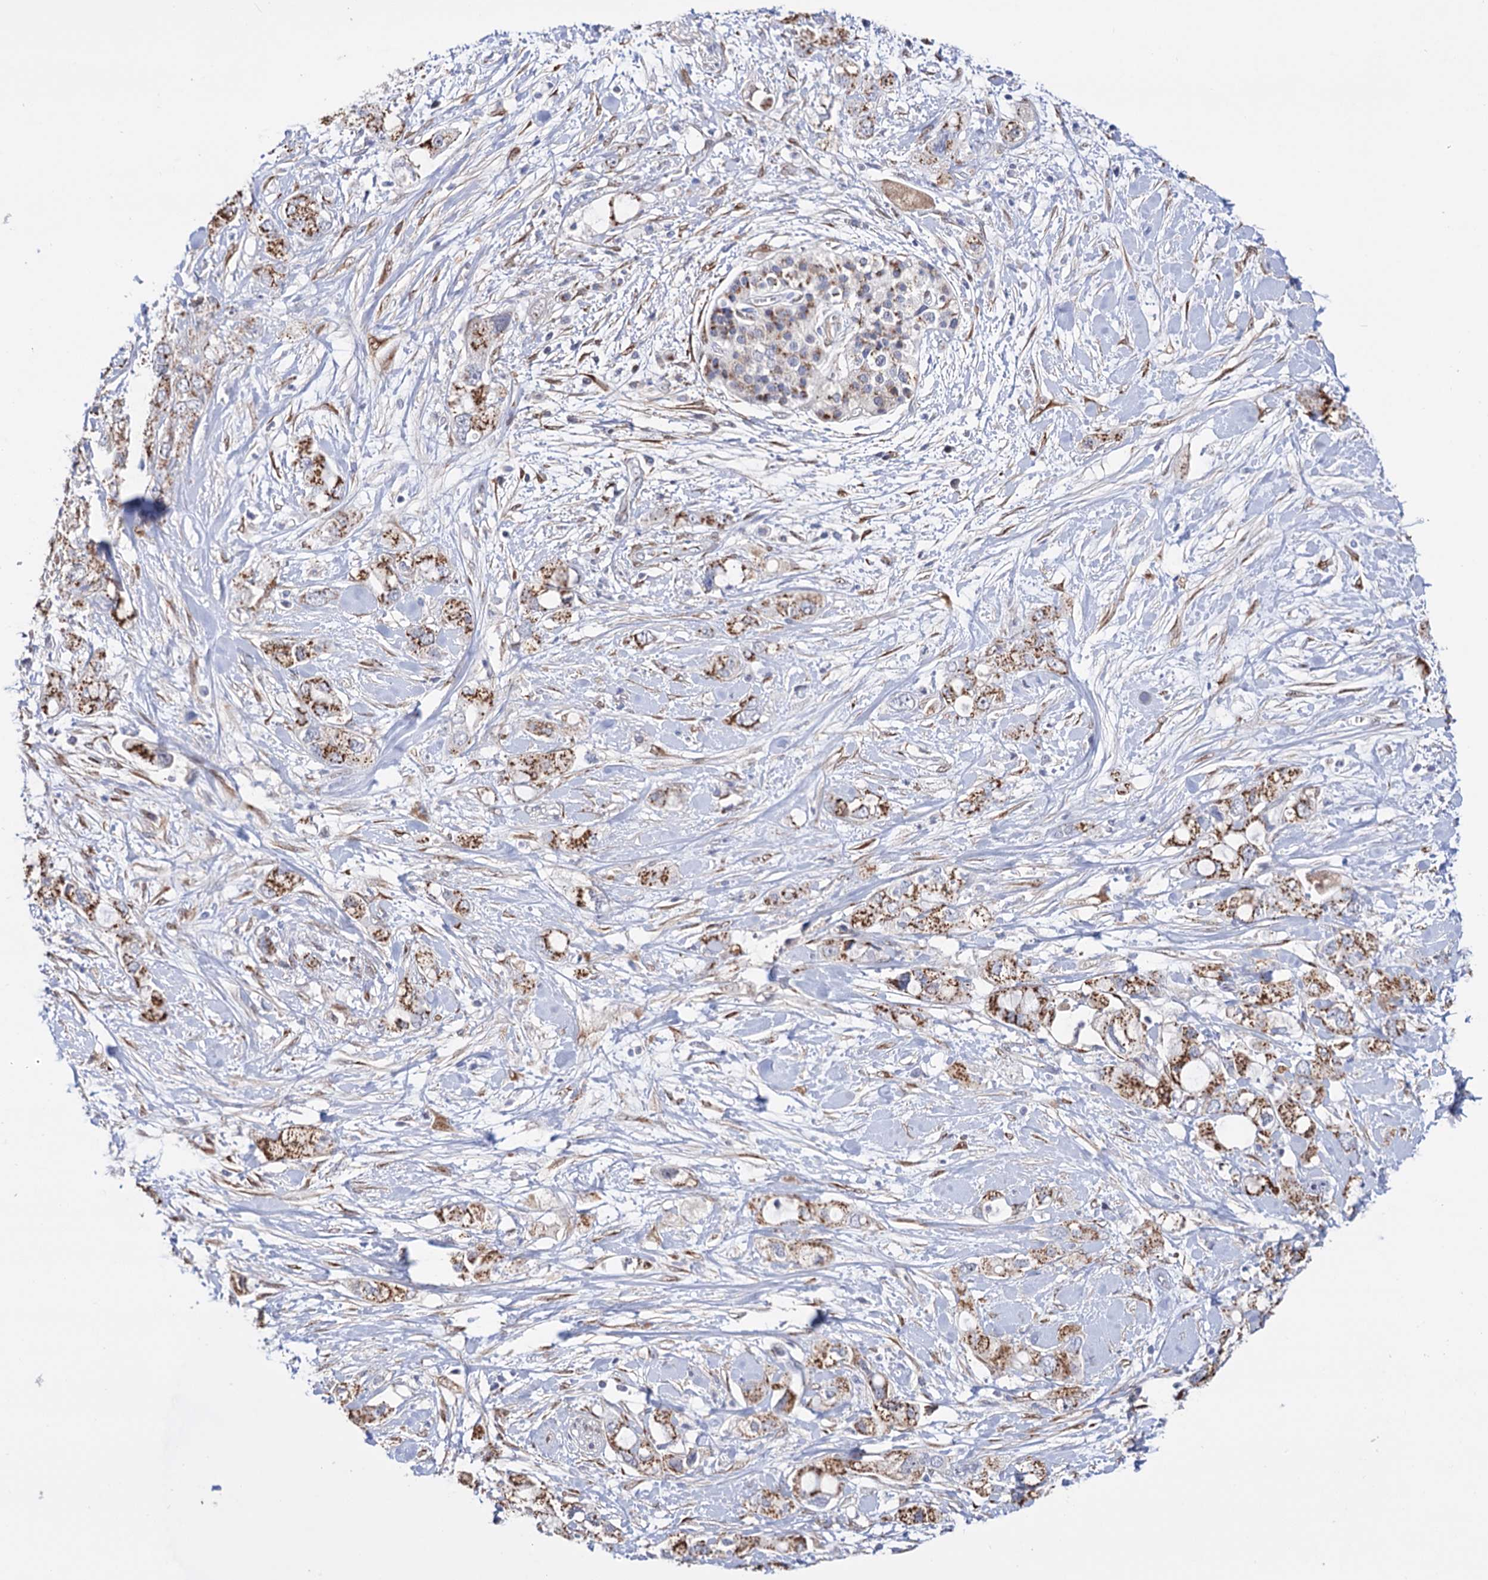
{"staining": {"intensity": "moderate", "quantity": ">75%", "location": "cytoplasmic/membranous"}, "tissue": "pancreatic cancer", "cell_type": "Tumor cells", "image_type": "cancer", "snomed": [{"axis": "morphology", "description": "Adenocarcinoma, NOS"}, {"axis": "topography", "description": "Pancreas"}], "caption": "An image of pancreatic adenocarcinoma stained for a protein shows moderate cytoplasmic/membranous brown staining in tumor cells.", "gene": "C11orf96", "patient": {"sex": "female", "age": 56}}